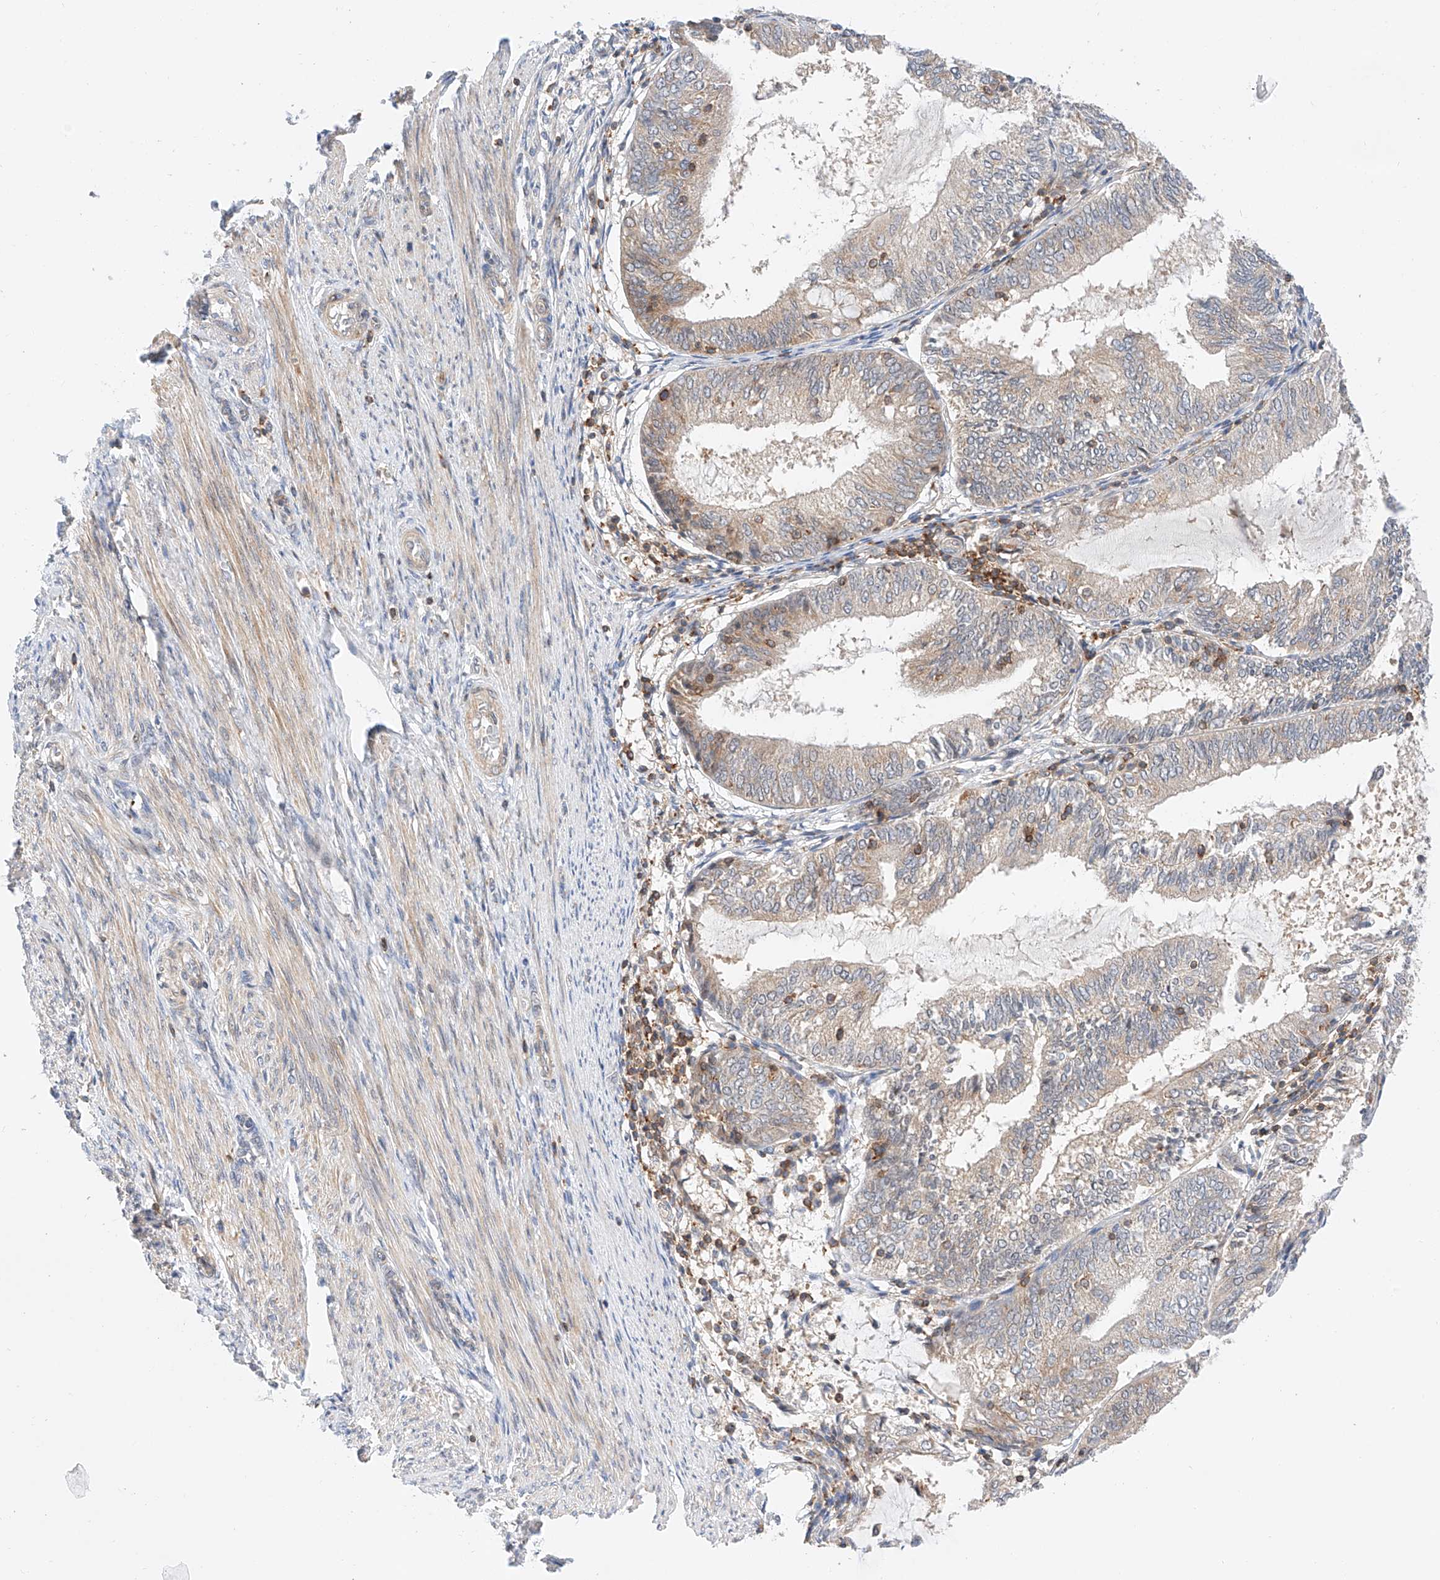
{"staining": {"intensity": "negative", "quantity": "none", "location": "none"}, "tissue": "endometrial cancer", "cell_type": "Tumor cells", "image_type": "cancer", "snomed": [{"axis": "morphology", "description": "Adenocarcinoma, NOS"}, {"axis": "topography", "description": "Endometrium"}], "caption": "The photomicrograph shows no significant positivity in tumor cells of endometrial cancer (adenocarcinoma).", "gene": "MFN2", "patient": {"sex": "female", "age": 81}}